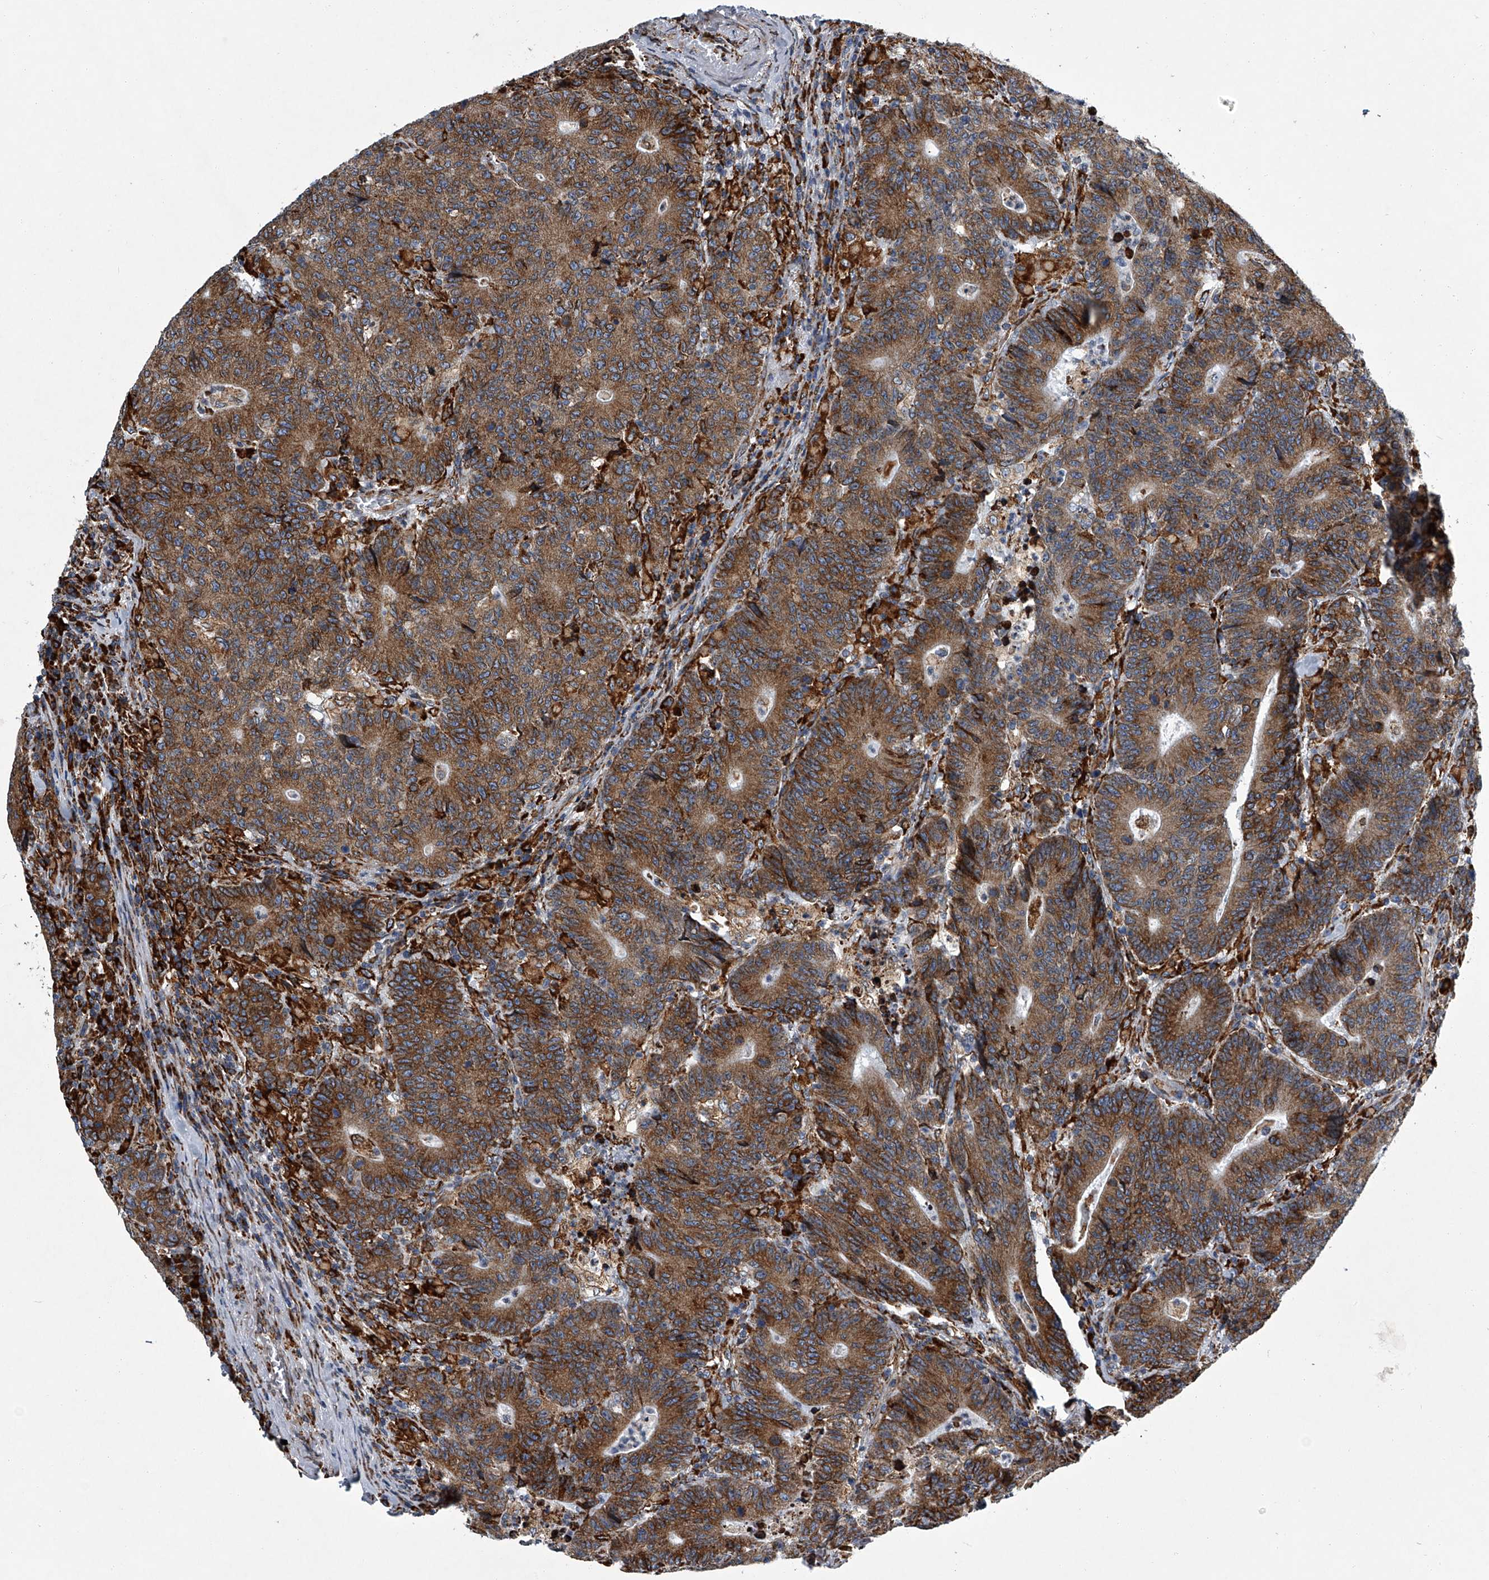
{"staining": {"intensity": "strong", "quantity": ">75%", "location": "cytoplasmic/membranous"}, "tissue": "colorectal cancer", "cell_type": "Tumor cells", "image_type": "cancer", "snomed": [{"axis": "morphology", "description": "Normal tissue, NOS"}, {"axis": "morphology", "description": "Adenocarcinoma, NOS"}, {"axis": "topography", "description": "Colon"}], "caption": "DAB immunohistochemical staining of human colorectal cancer reveals strong cytoplasmic/membranous protein staining in about >75% of tumor cells.", "gene": "TMEM63C", "patient": {"sex": "female", "age": 75}}